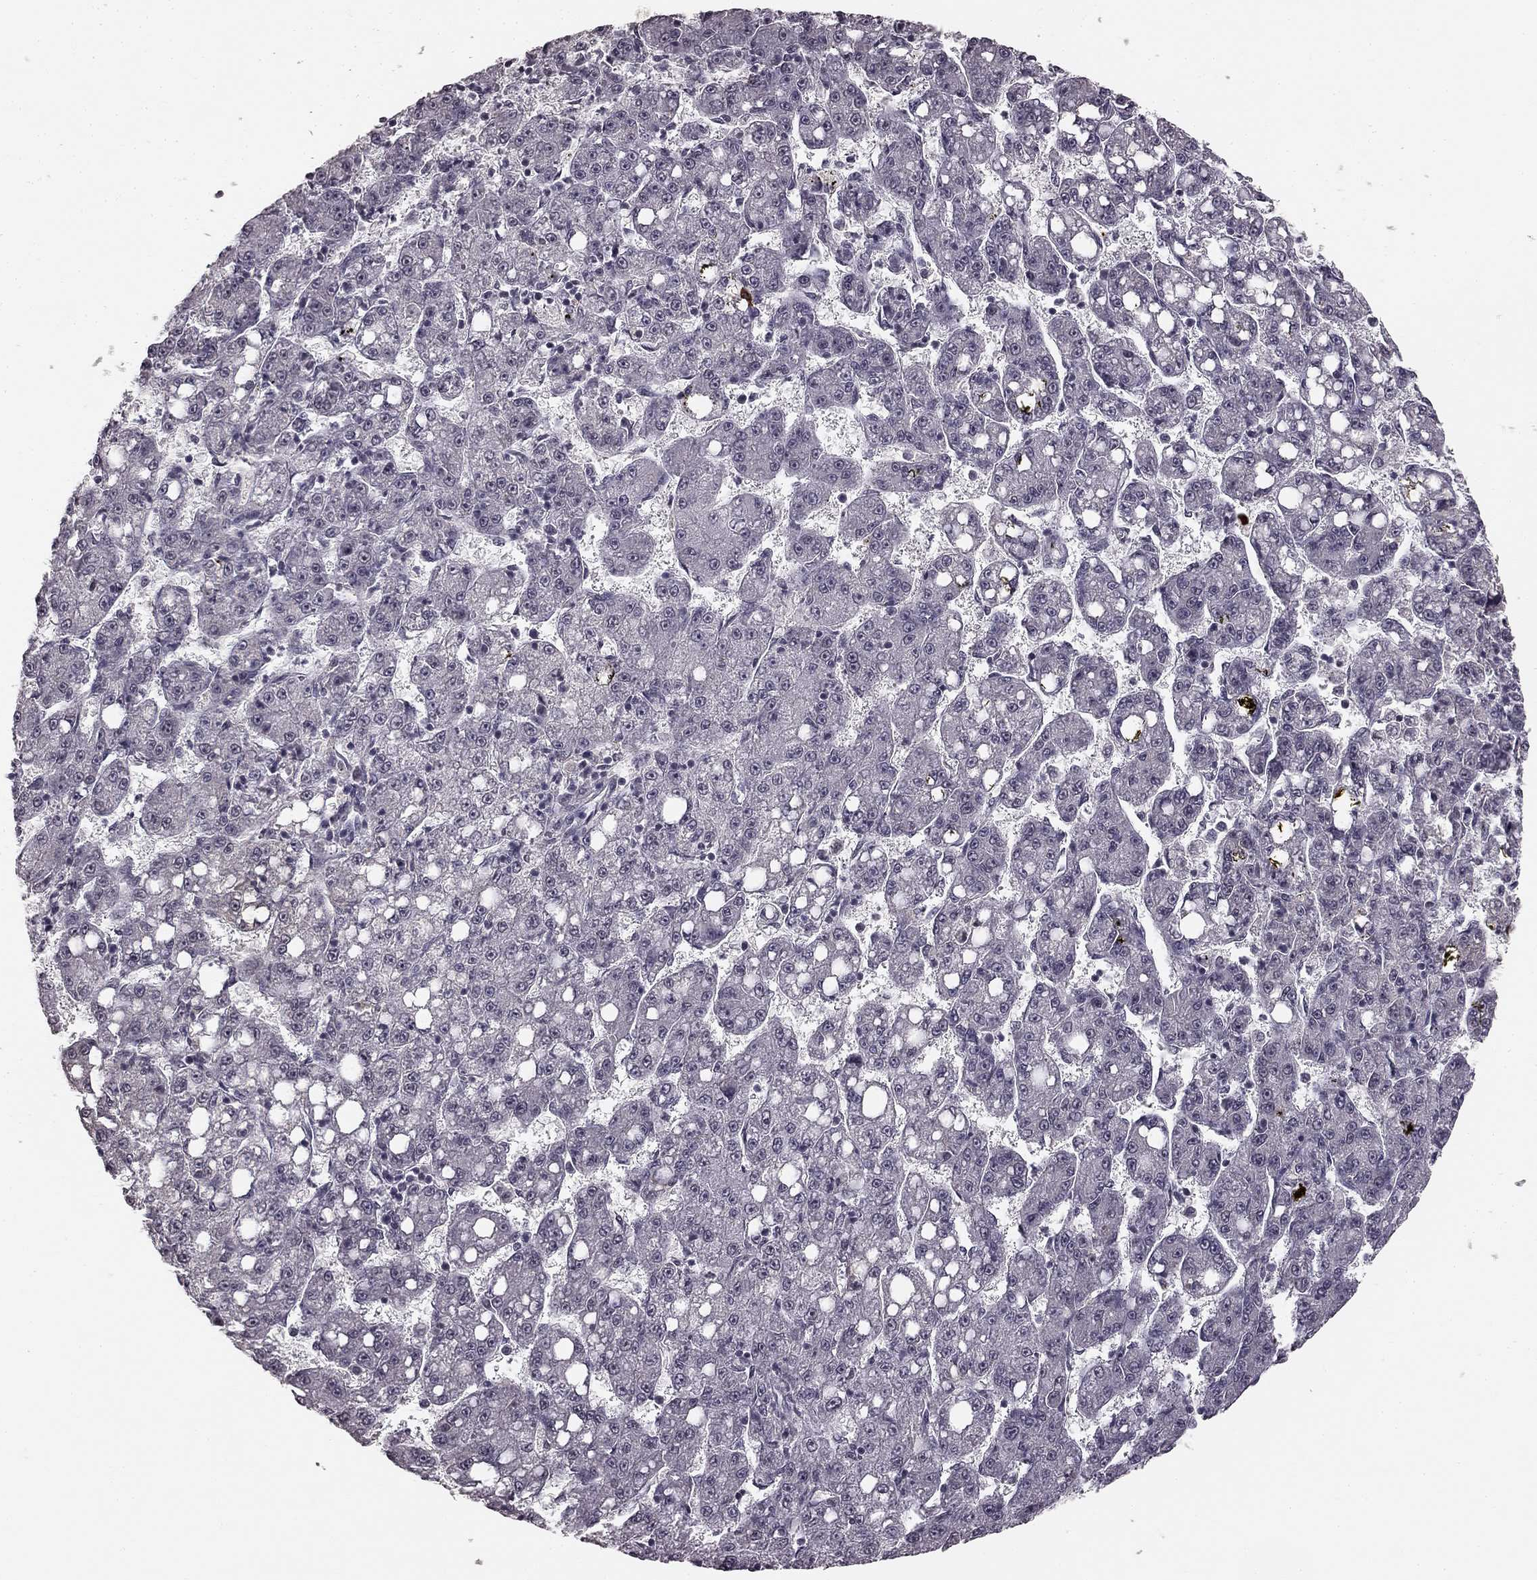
{"staining": {"intensity": "negative", "quantity": "none", "location": "none"}, "tissue": "liver cancer", "cell_type": "Tumor cells", "image_type": "cancer", "snomed": [{"axis": "morphology", "description": "Carcinoma, Hepatocellular, NOS"}, {"axis": "topography", "description": "Liver"}], "caption": "The photomicrograph reveals no staining of tumor cells in hepatocellular carcinoma (liver). (IHC, brightfield microscopy, high magnification).", "gene": "HCN4", "patient": {"sex": "female", "age": 65}}